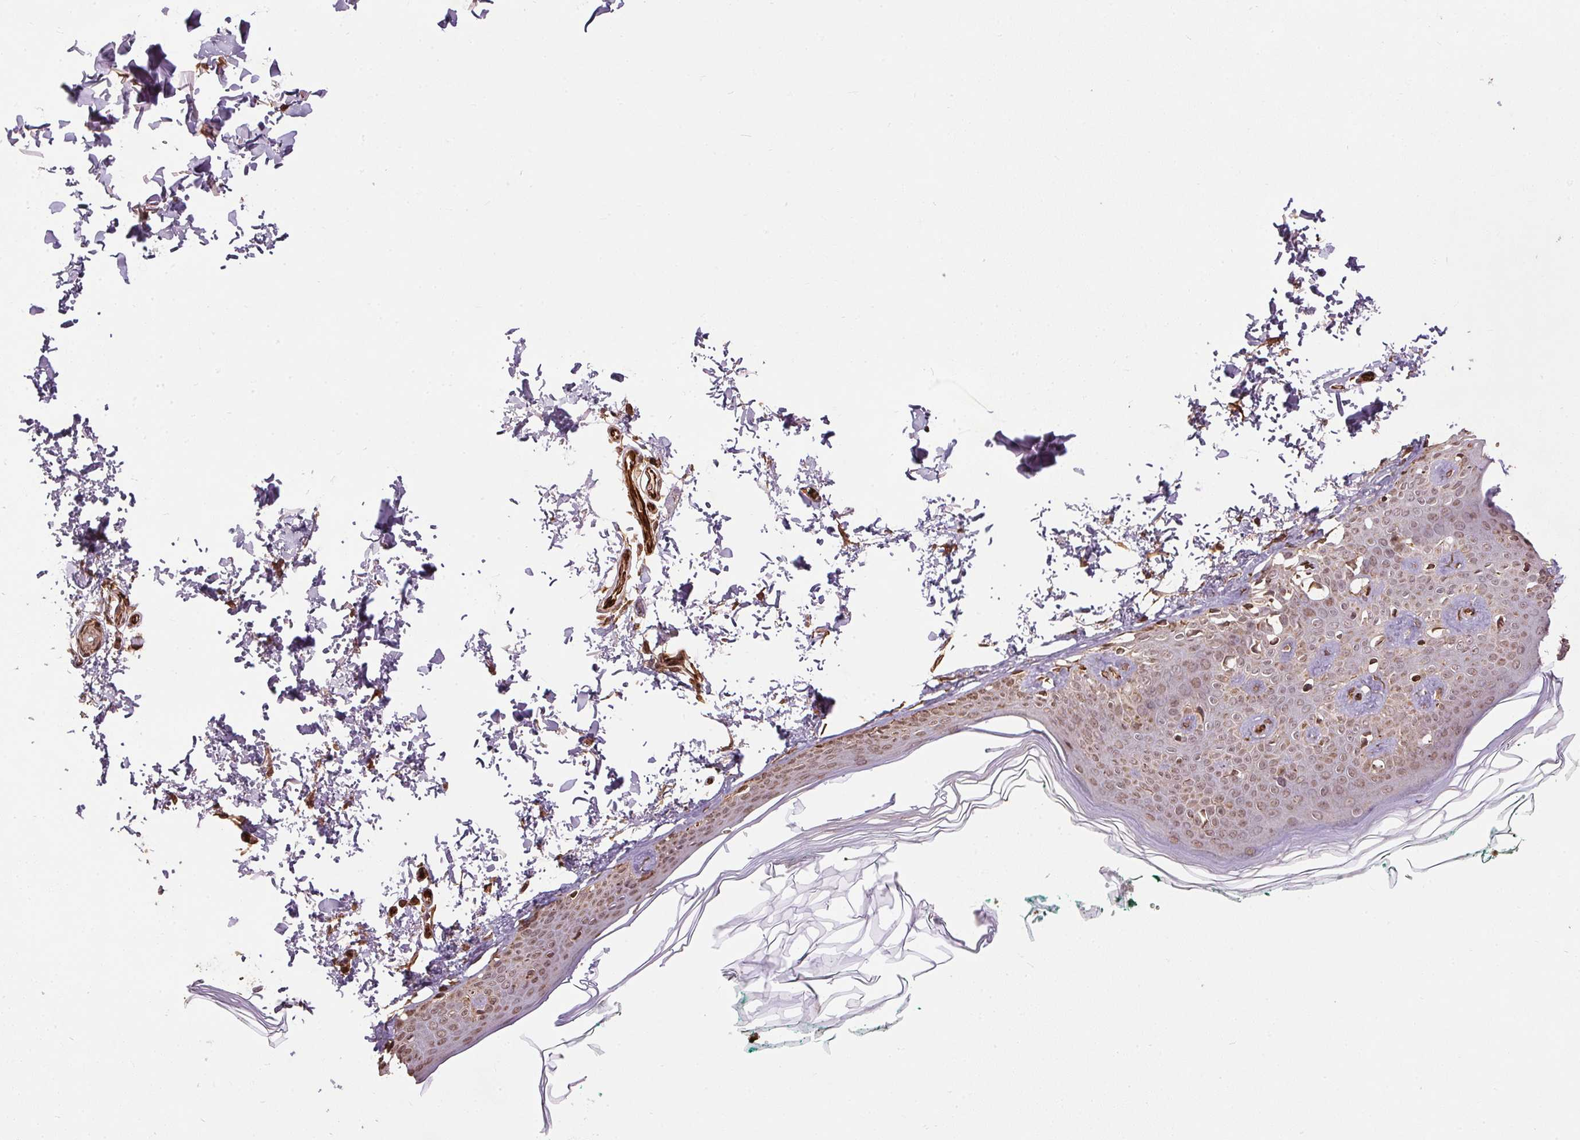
{"staining": {"intensity": "moderate", "quantity": ">75%", "location": "cytoplasmic/membranous"}, "tissue": "skin", "cell_type": "Fibroblasts", "image_type": "normal", "snomed": [{"axis": "morphology", "description": "Normal tissue, NOS"}, {"axis": "topography", "description": "Skin"}, {"axis": "topography", "description": "Peripheral nerve tissue"}], "caption": "Immunohistochemistry histopathology image of unremarkable skin: skin stained using IHC demonstrates medium levels of moderate protein expression localized specifically in the cytoplasmic/membranous of fibroblasts, appearing as a cytoplasmic/membranous brown color.", "gene": "SPRED2", "patient": {"sex": "female", "age": 45}}